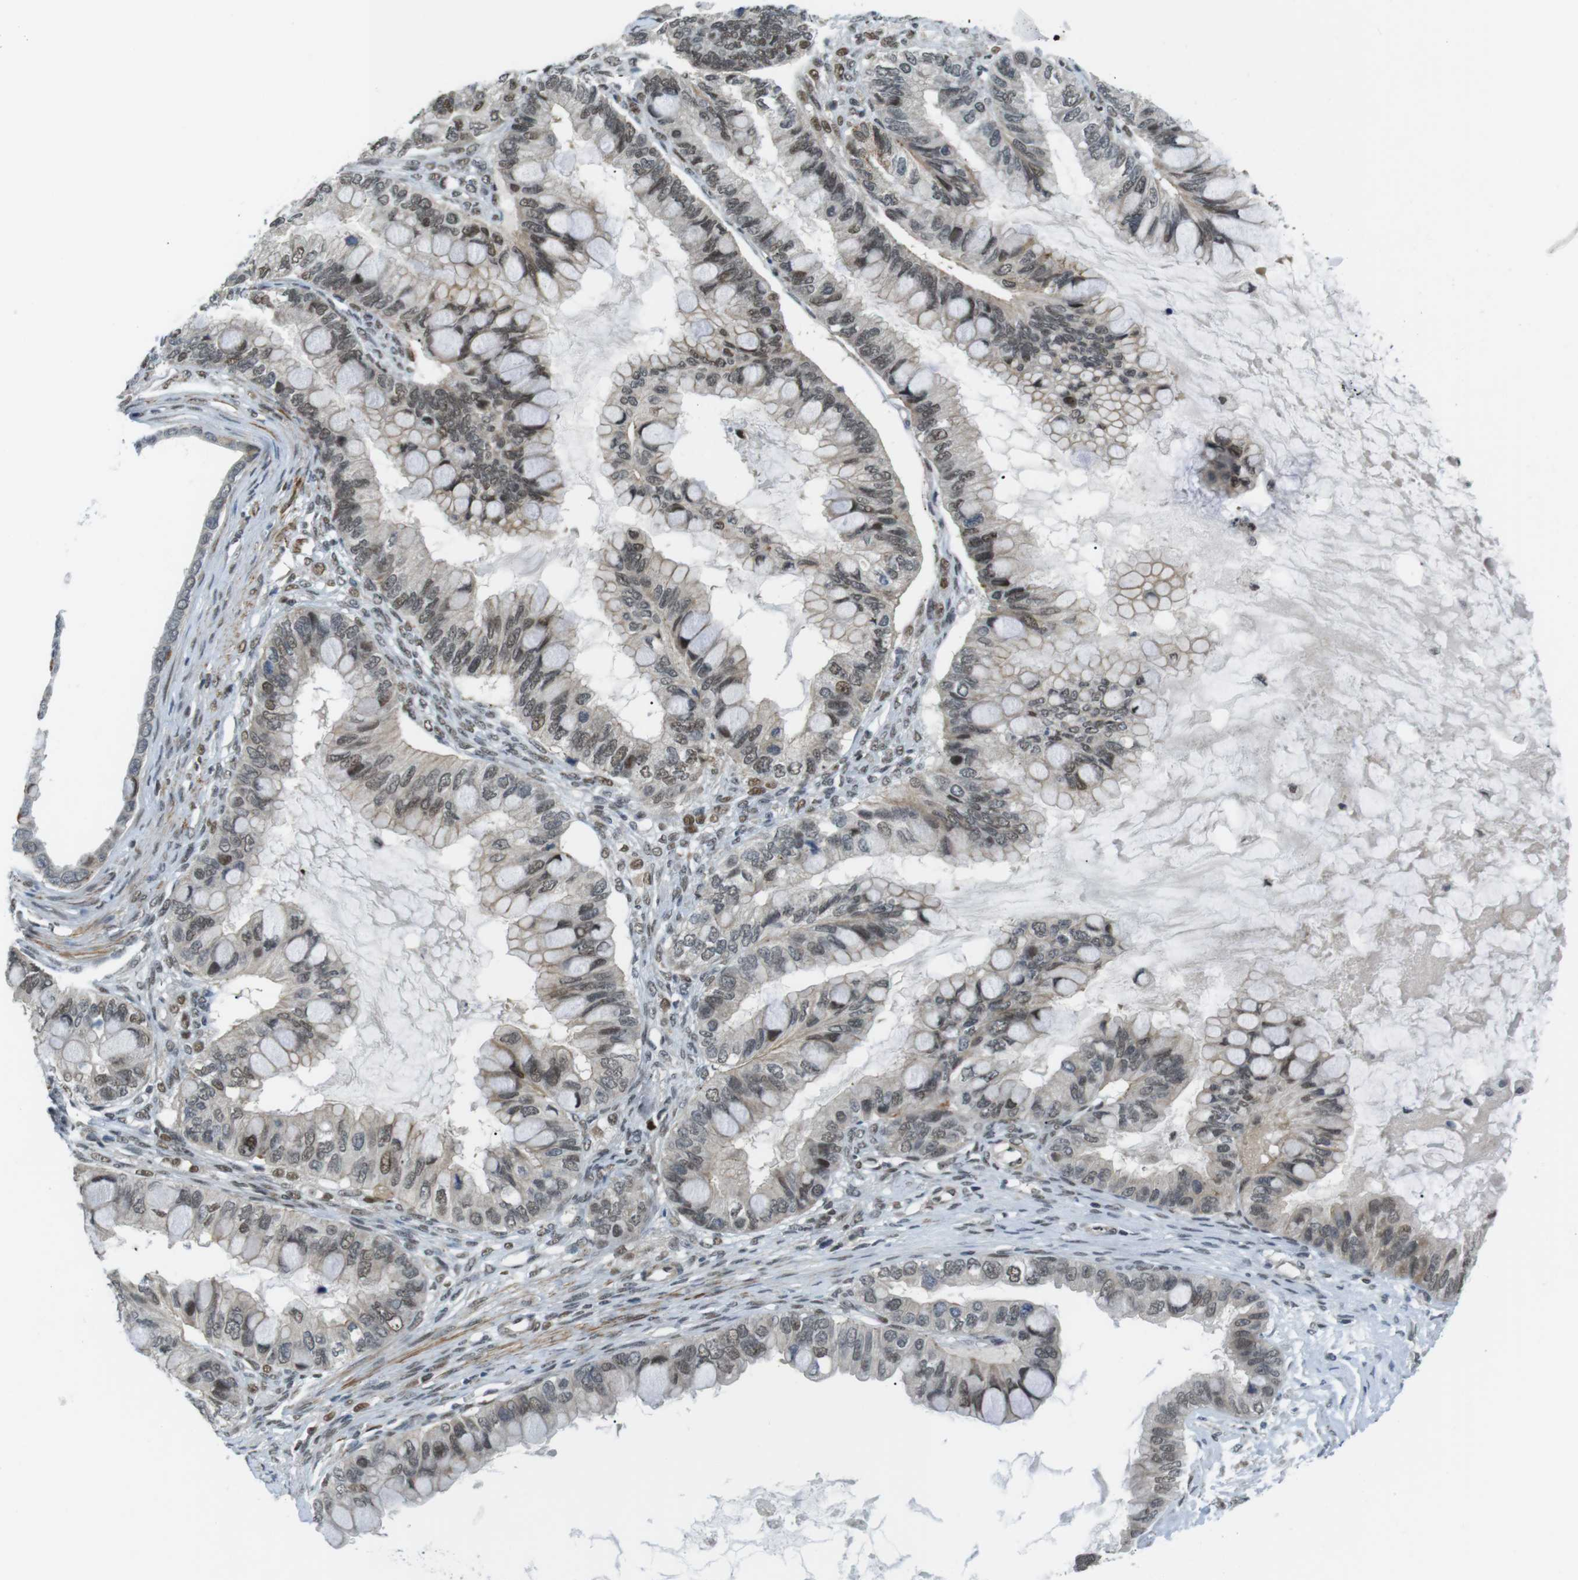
{"staining": {"intensity": "weak", "quantity": "25%-75%", "location": "nuclear"}, "tissue": "ovarian cancer", "cell_type": "Tumor cells", "image_type": "cancer", "snomed": [{"axis": "morphology", "description": "Cystadenocarcinoma, mucinous, NOS"}, {"axis": "topography", "description": "Ovary"}], "caption": "Mucinous cystadenocarcinoma (ovarian) stained for a protein (brown) reveals weak nuclear positive positivity in approximately 25%-75% of tumor cells.", "gene": "USP7", "patient": {"sex": "female", "age": 80}}